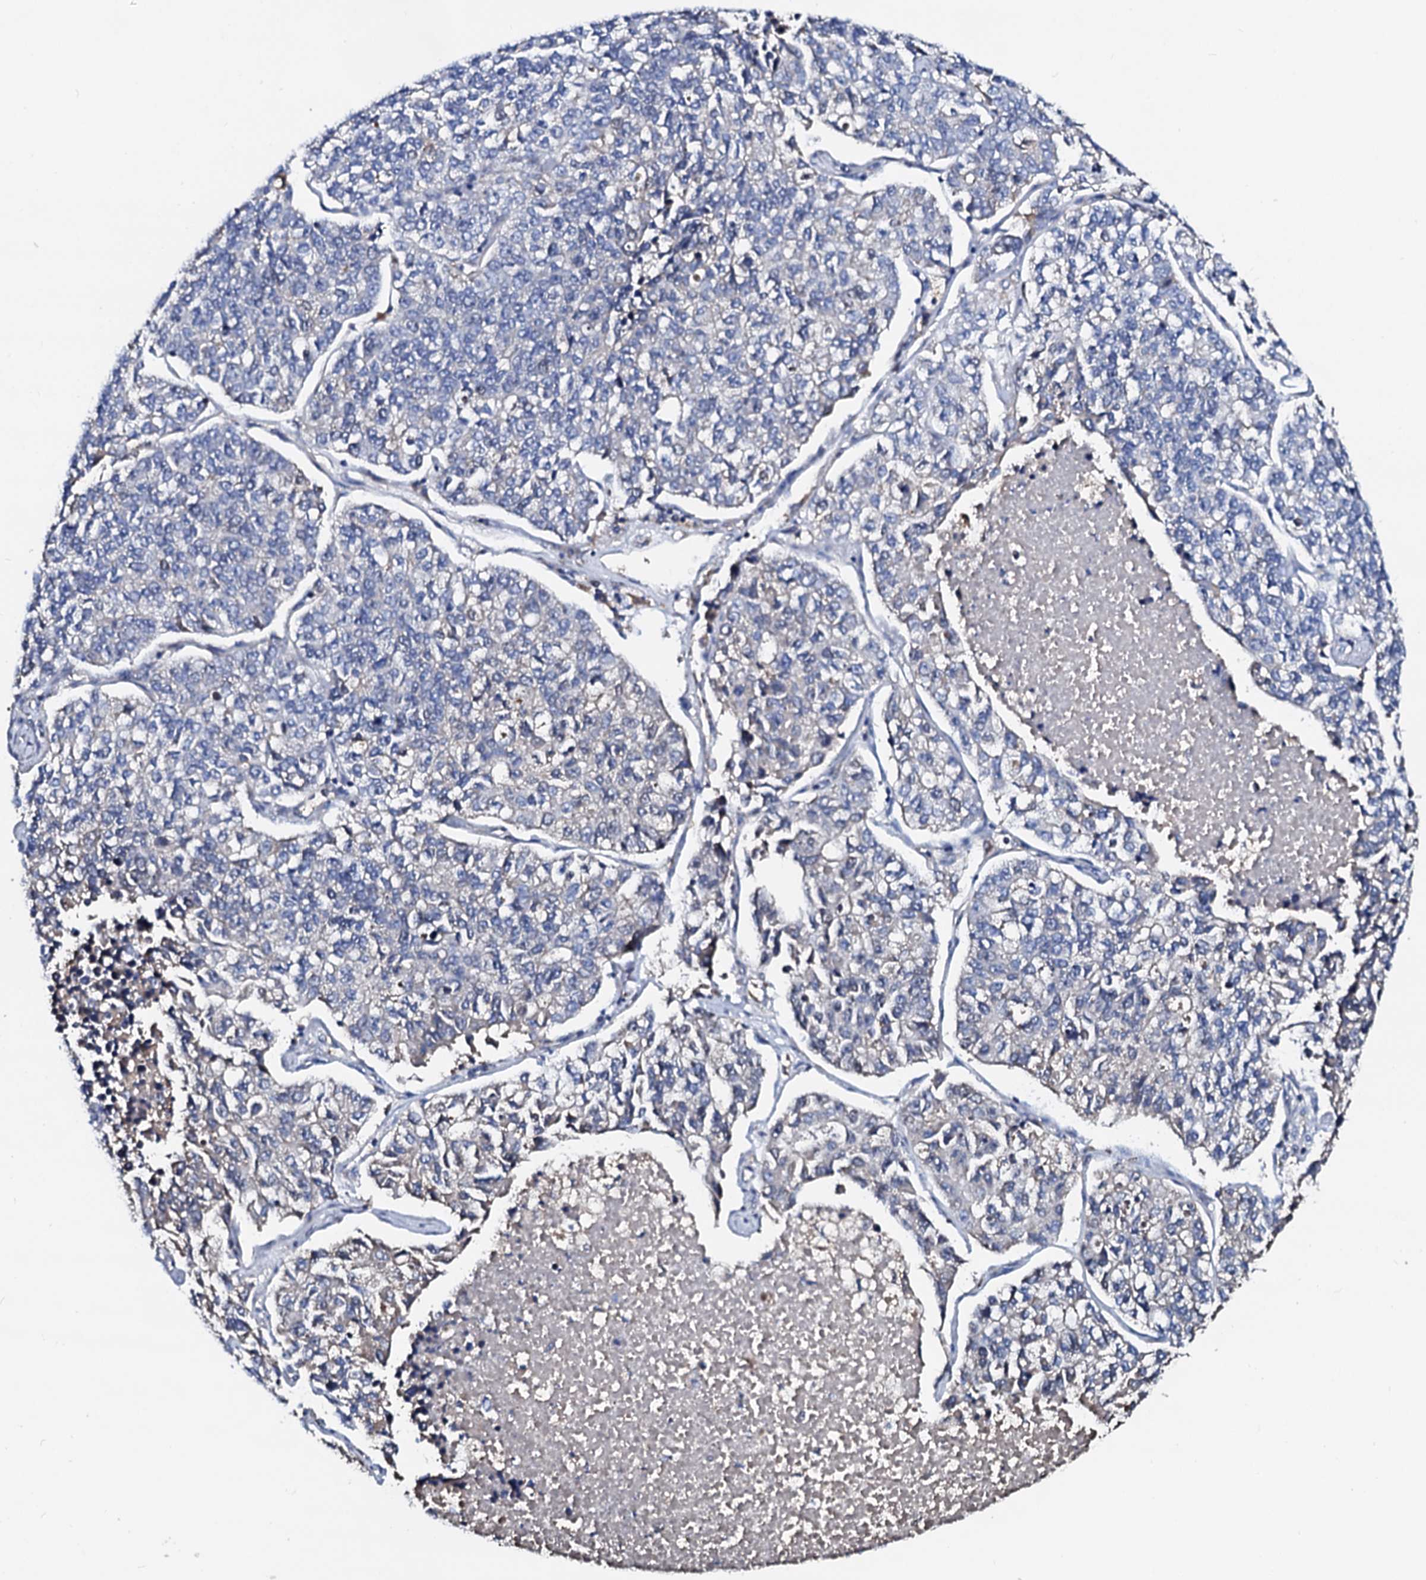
{"staining": {"intensity": "negative", "quantity": "none", "location": "none"}, "tissue": "lung cancer", "cell_type": "Tumor cells", "image_type": "cancer", "snomed": [{"axis": "morphology", "description": "Adenocarcinoma, NOS"}, {"axis": "topography", "description": "Lung"}], "caption": "A photomicrograph of human lung cancer is negative for staining in tumor cells.", "gene": "CSKMT", "patient": {"sex": "male", "age": 49}}